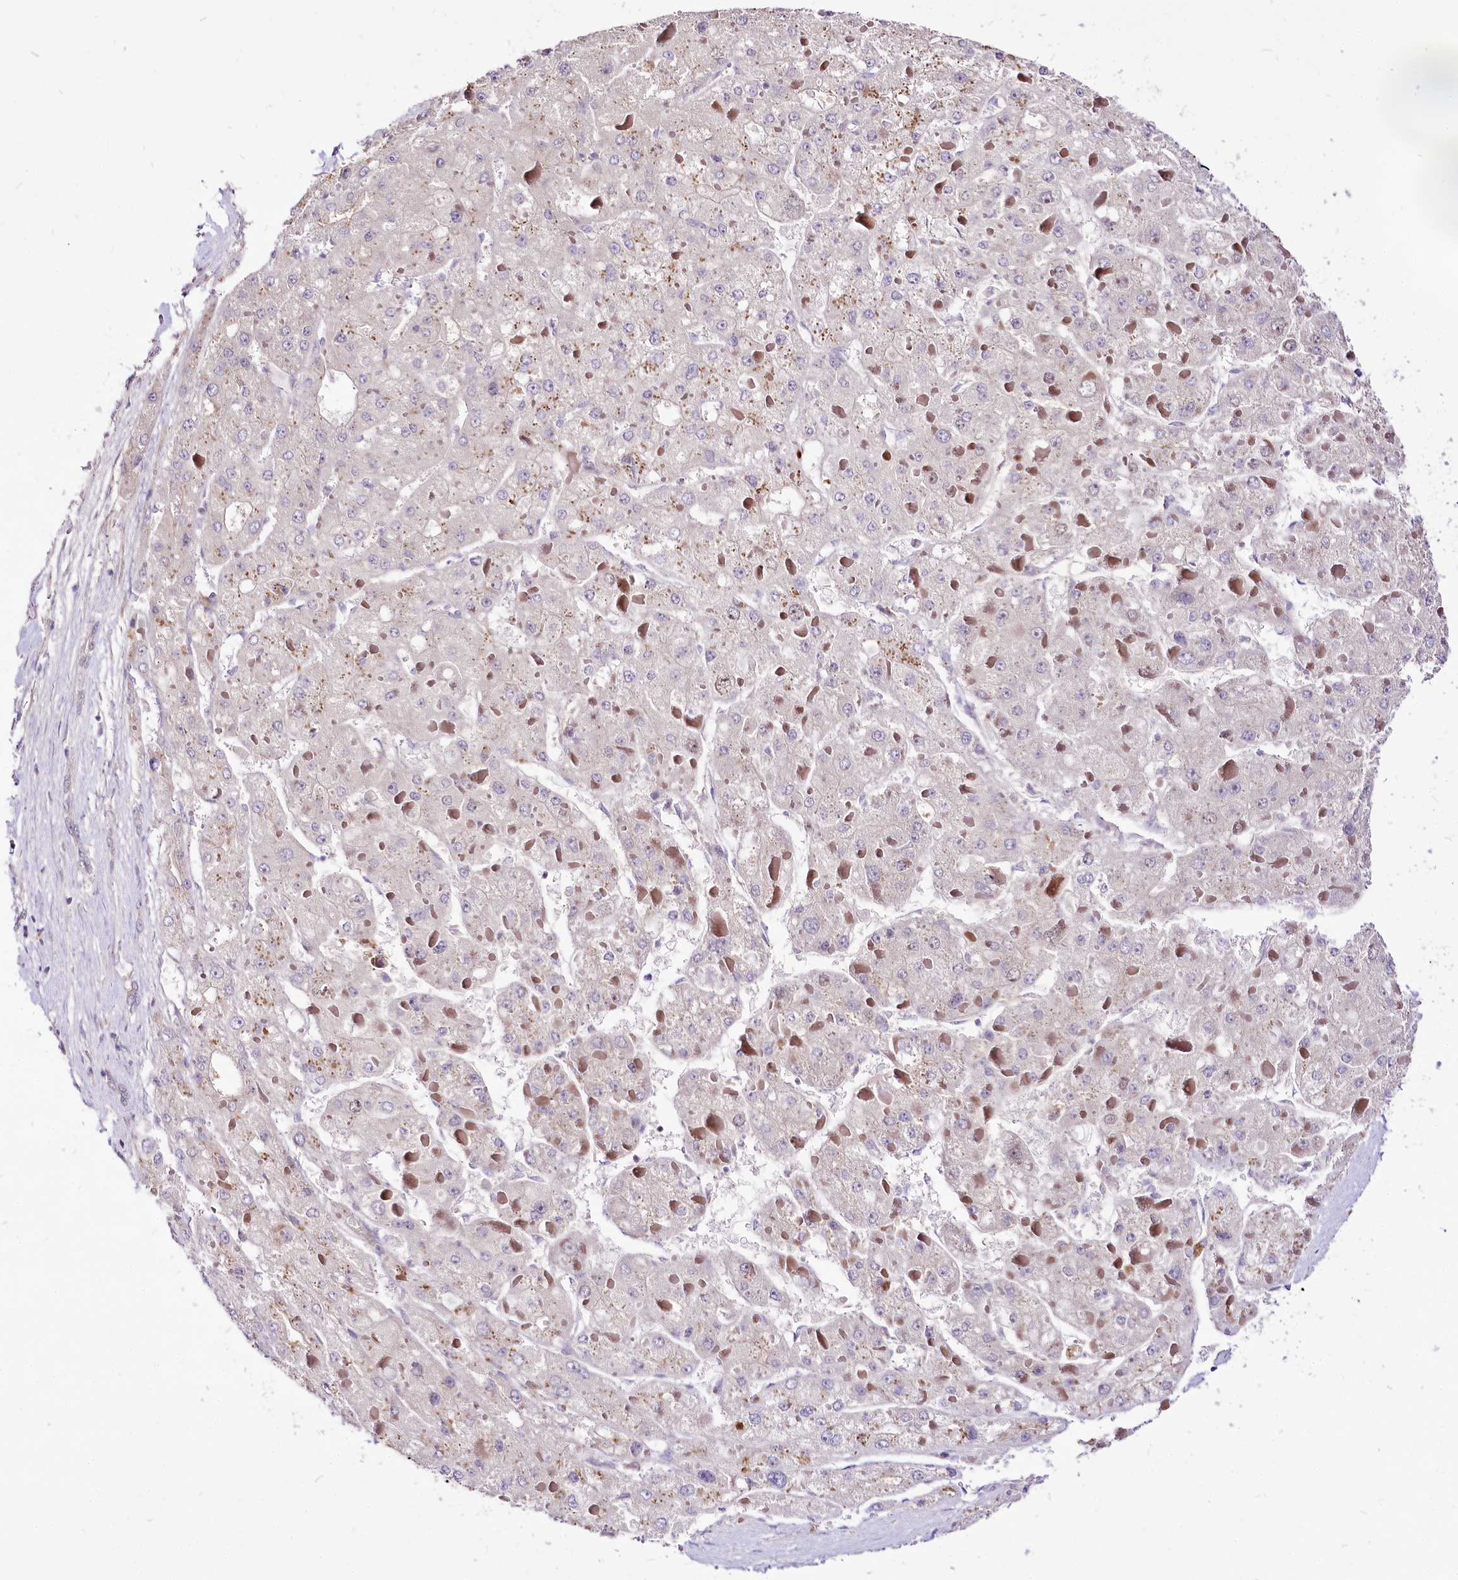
{"staining": {"intensity": "negative", "quantity": "none", "location": "none"}, "tissue": "liver cancer", "cell_type": "Tumor cells", "image_type": "cancer", "snomed": [{"axis": "morphology", "description": "Carcinoma, Hepatocellular, NOS"}, {"axis": "topography", "description": "Liver"}], "caption": "Immunohistochemistry (IHC) micrograph of neoplastic tissue: liver cancer stained with DAB (3,3'-diaminobenzidine) demonstrates no significant protein staining in tumor cells.", "gene": "POLA2", "patient": {"sex": "female", "age": 73}}